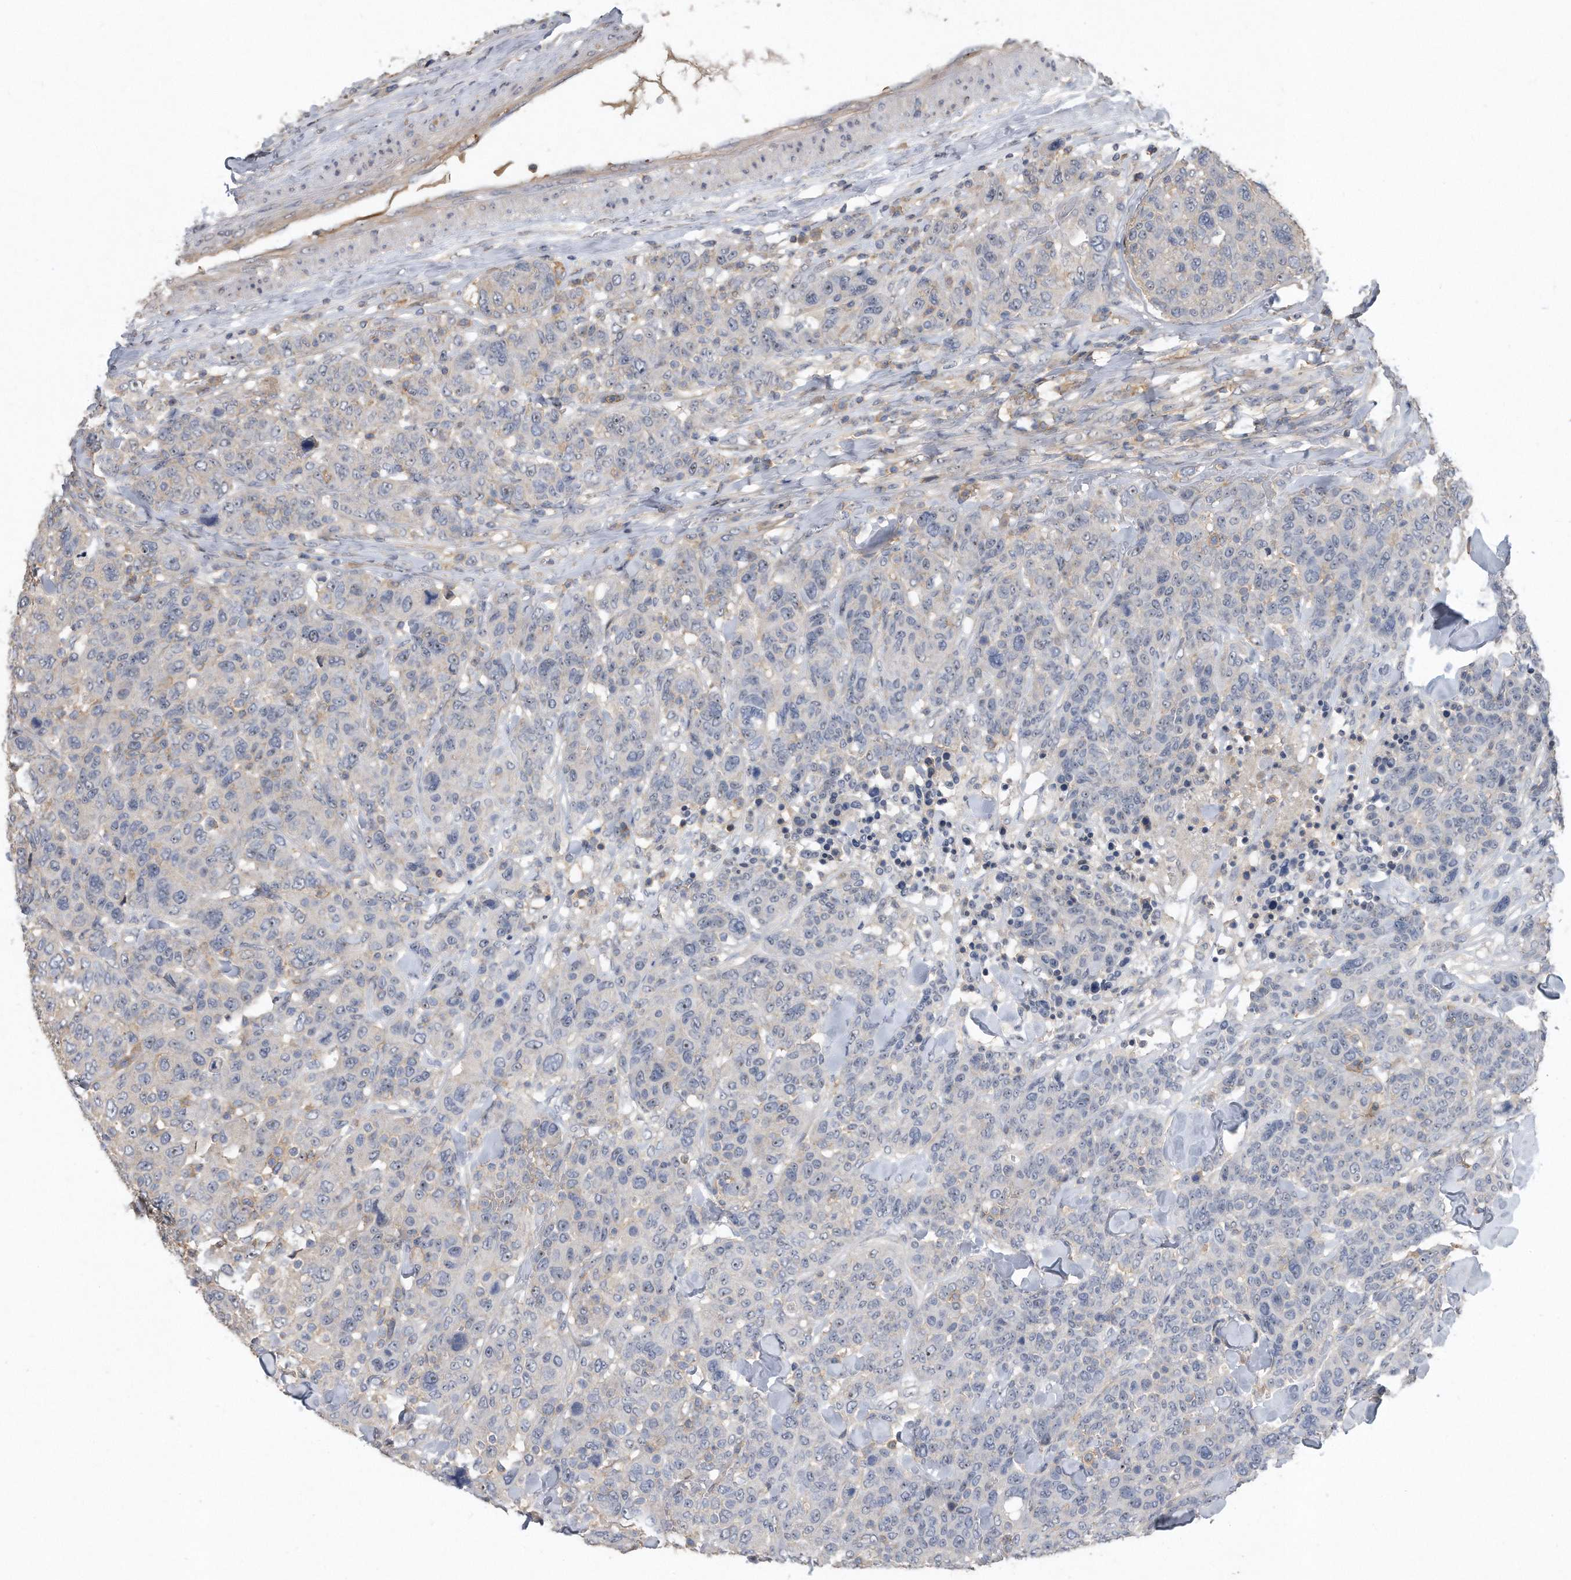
{"staining": {"intensity": "negative", "quantity": "none", "location": "none"}, "tissue": "breast cancer", "cell_type": "Tumor cells", "image_type": "cancer", "snomed": [{"axis": "morphology", "description": "Duct carcinoma"}, {"axis": "topography", "description": "Breast"}], "caption": "IHC micrograph of neoplastic tissue: breast cancer (invasive ductal carcinoma) stained with DAB displays no significant protein expression in tumor cells.", "gene": "PGBD2", "patient": {"sex": "female", "age": 37}}